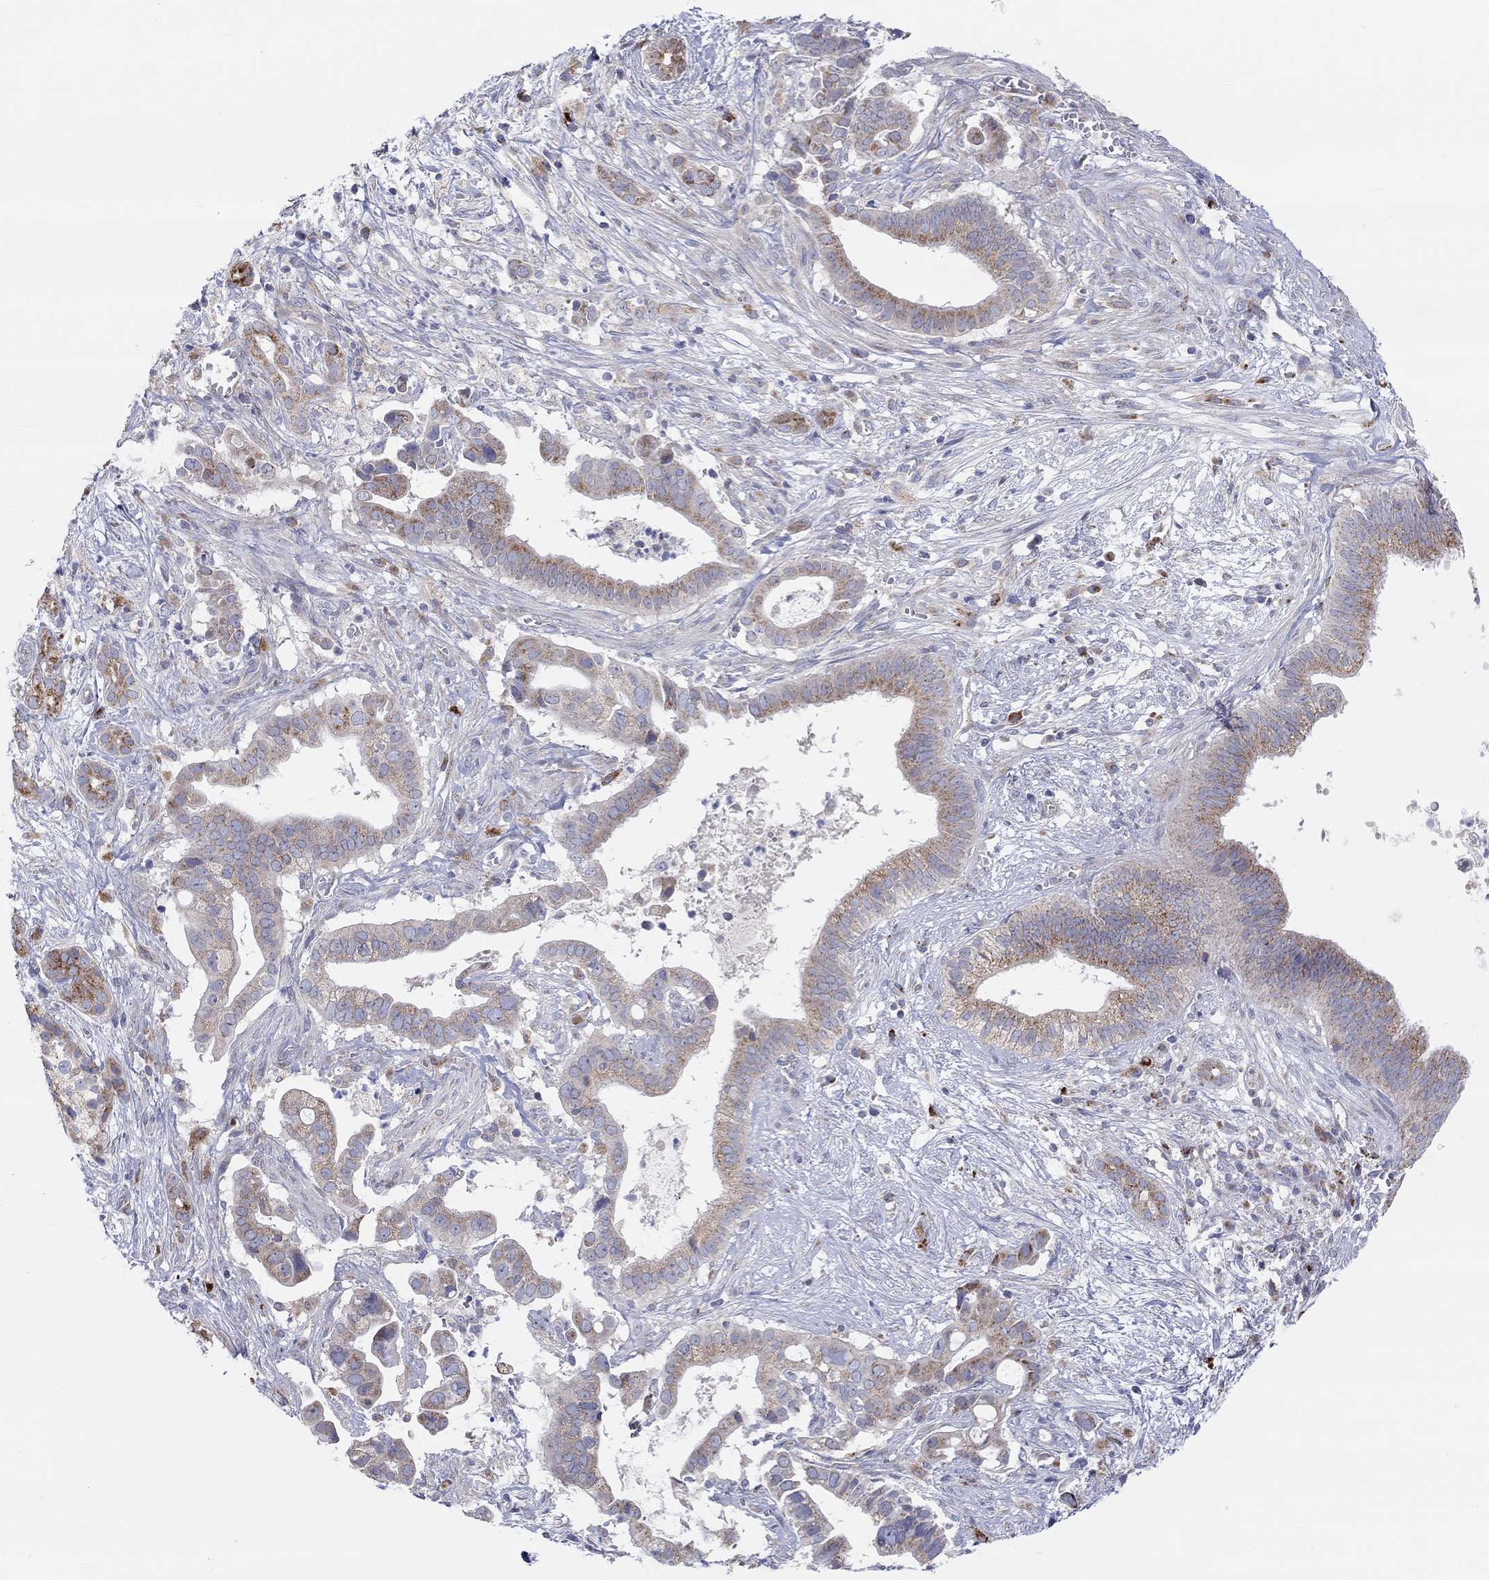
{"staining": {"intensity": "moderate", "quantity": ">75%", "location": "cytoplasmic/membranous"}, "tissue": "pancreatic cancer", "cell_type": "Tumor cells", "image_type": "cancer", "snomed": [{"axis": "morphology", "description": "Adenocarcinoma, NOS"}, {"axis": "topography", "description": "Pancreas"}], "caption": "Protein staining by immunohistochemistry (IHC) exhibits moderate cytoplasmic/membranous expression in approximately >75% of tumor cells in pancreatic cancer.", "gene": "BCO2", "patient": {"sex": "male", "age": 61}}